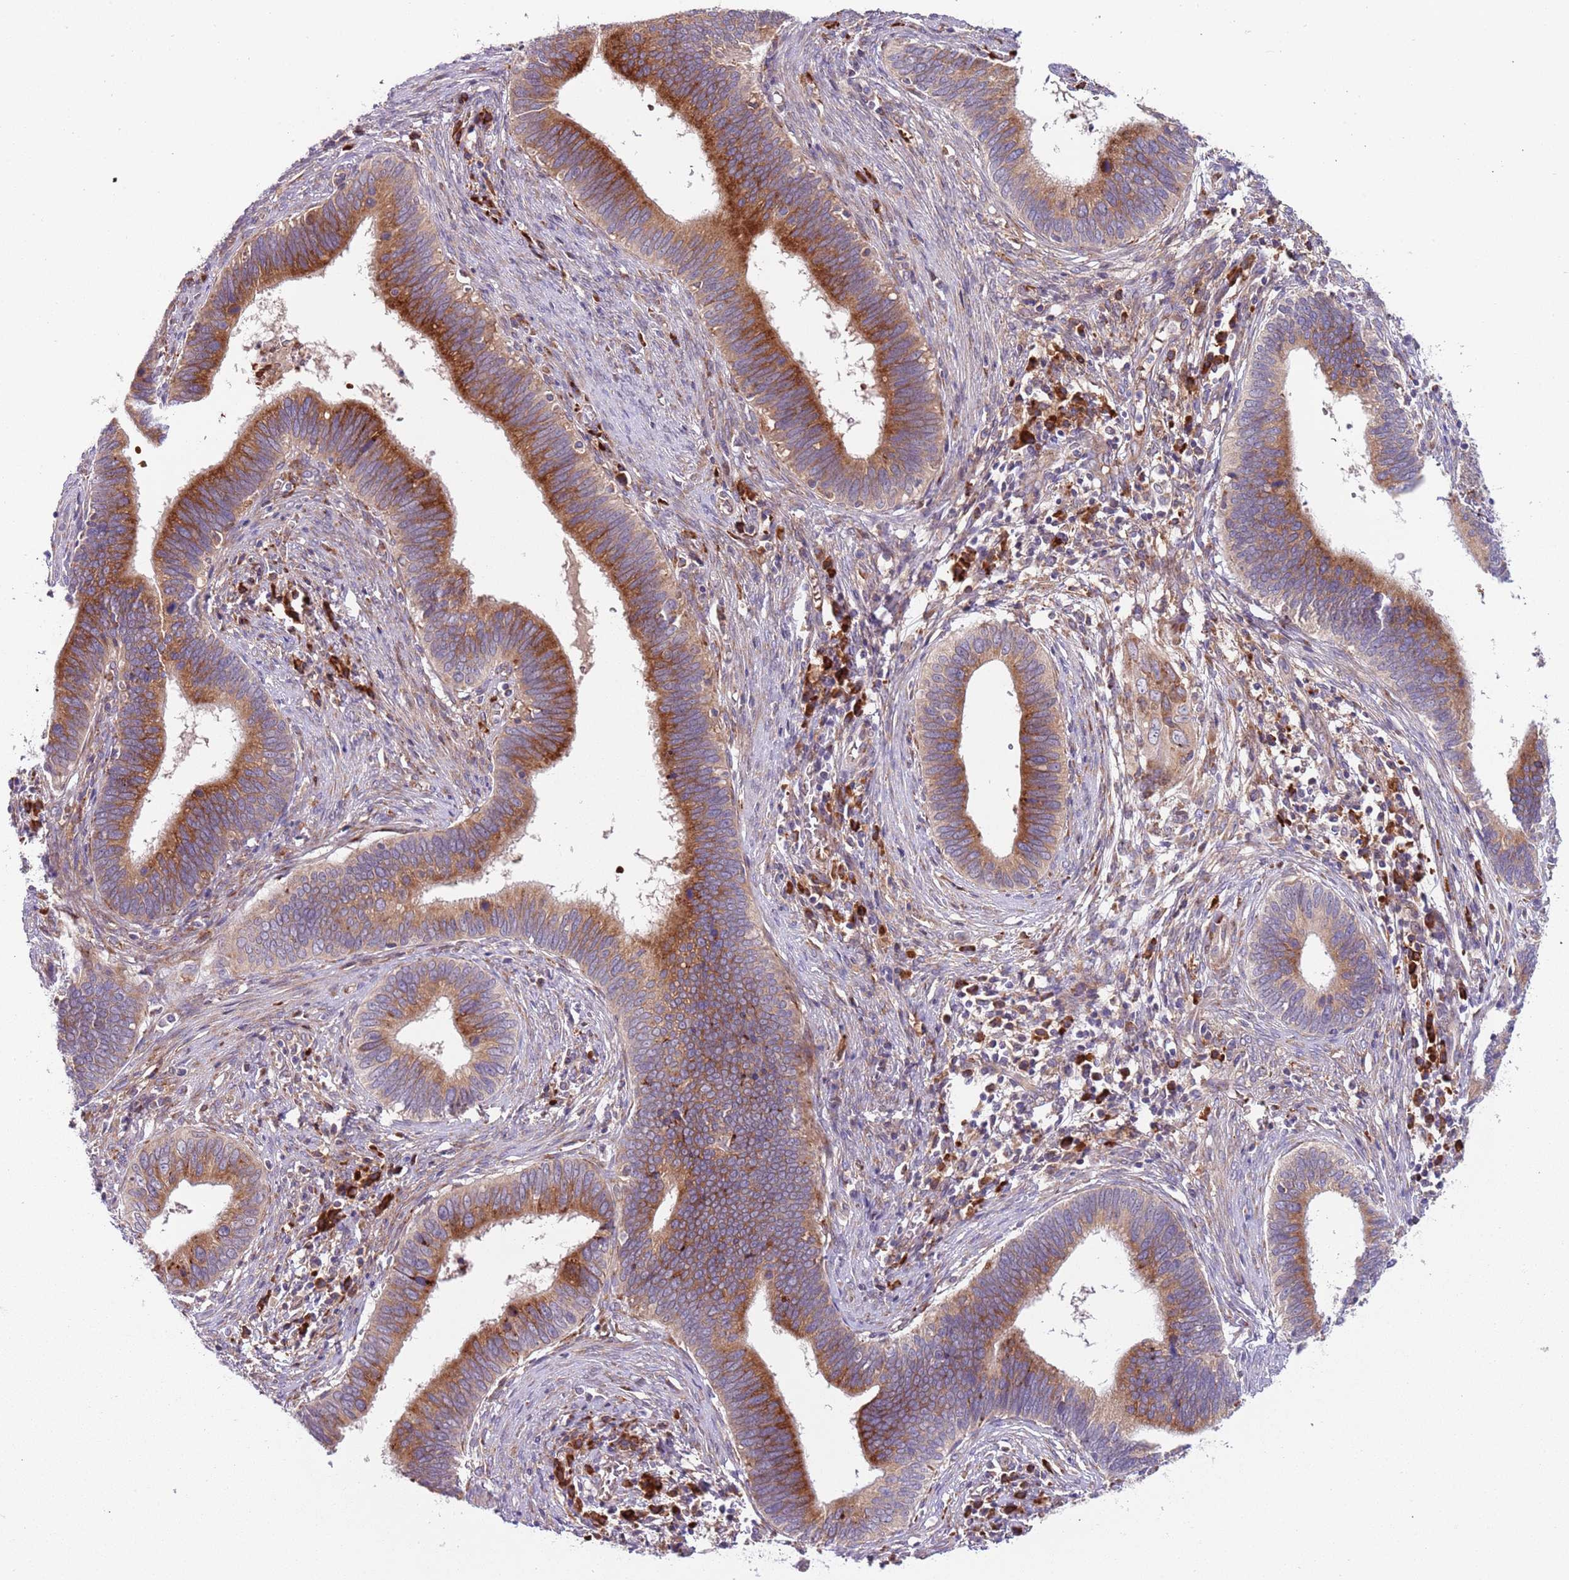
{"staining": {"intensity": "moderate", "quantity": ">75%", "location": "cytoplasmic/membranous"}, "tissue": "cervical cancer", "cell_type": "Tumor cells", "image_type": "cancer", "snomed": [{"axis": "morphology", "description": "Adenocarcinoma, NOS"}, {"axis": "topography", "description": "Cervix"}], "caption": "This histopathology image displays cervical cancer stained with IHC to label a protein in brown. The cytoplasmic/membranous of tumor cells show moderate positivity for the protein. Nuclei are counter-stained blue.", "gene": "VWCE", "patient": {"sex": "female", "age": 42}}